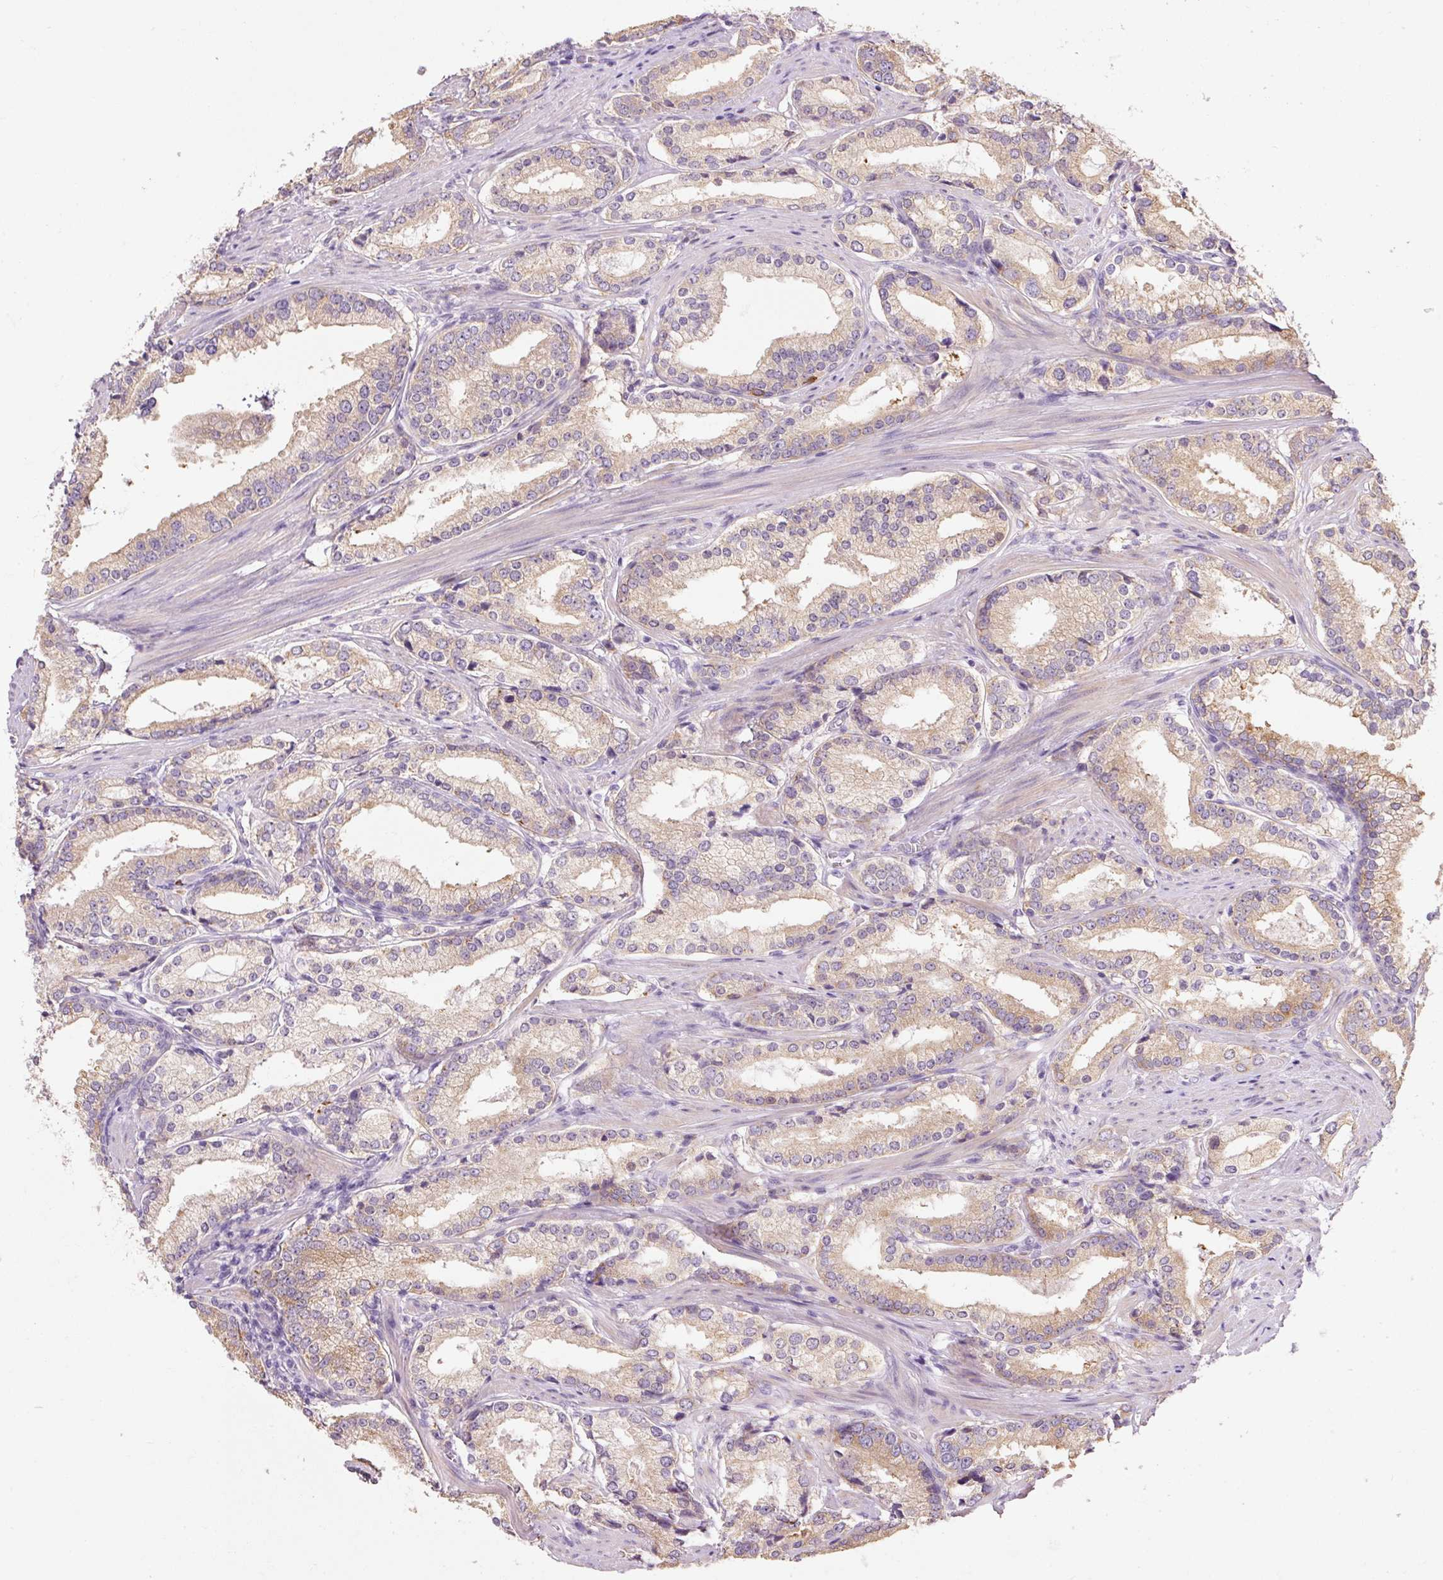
{"staining": {"intensity": "weak", "quantity": ">75%", "location": "cytoplasmic/membranous"}, "tissue": "prostate cancer", "cell_type": "Tumor cells", "image_type": "cancer", "snomed": [{"axis": "morphology", "description": "Adenocarcinoma, Low grade"}, {"axis": "topography", "description": "Prostate"}], "caption": "Human prostate cancer (low-grade adenocarcinoma) stained for a protein (brown) exhibits weak cytoplasmic/membranous positive positivity in approximately >75% of tumor cells.", "gene": "HAX1", "patient": {"sex": "male", "age": 58}}